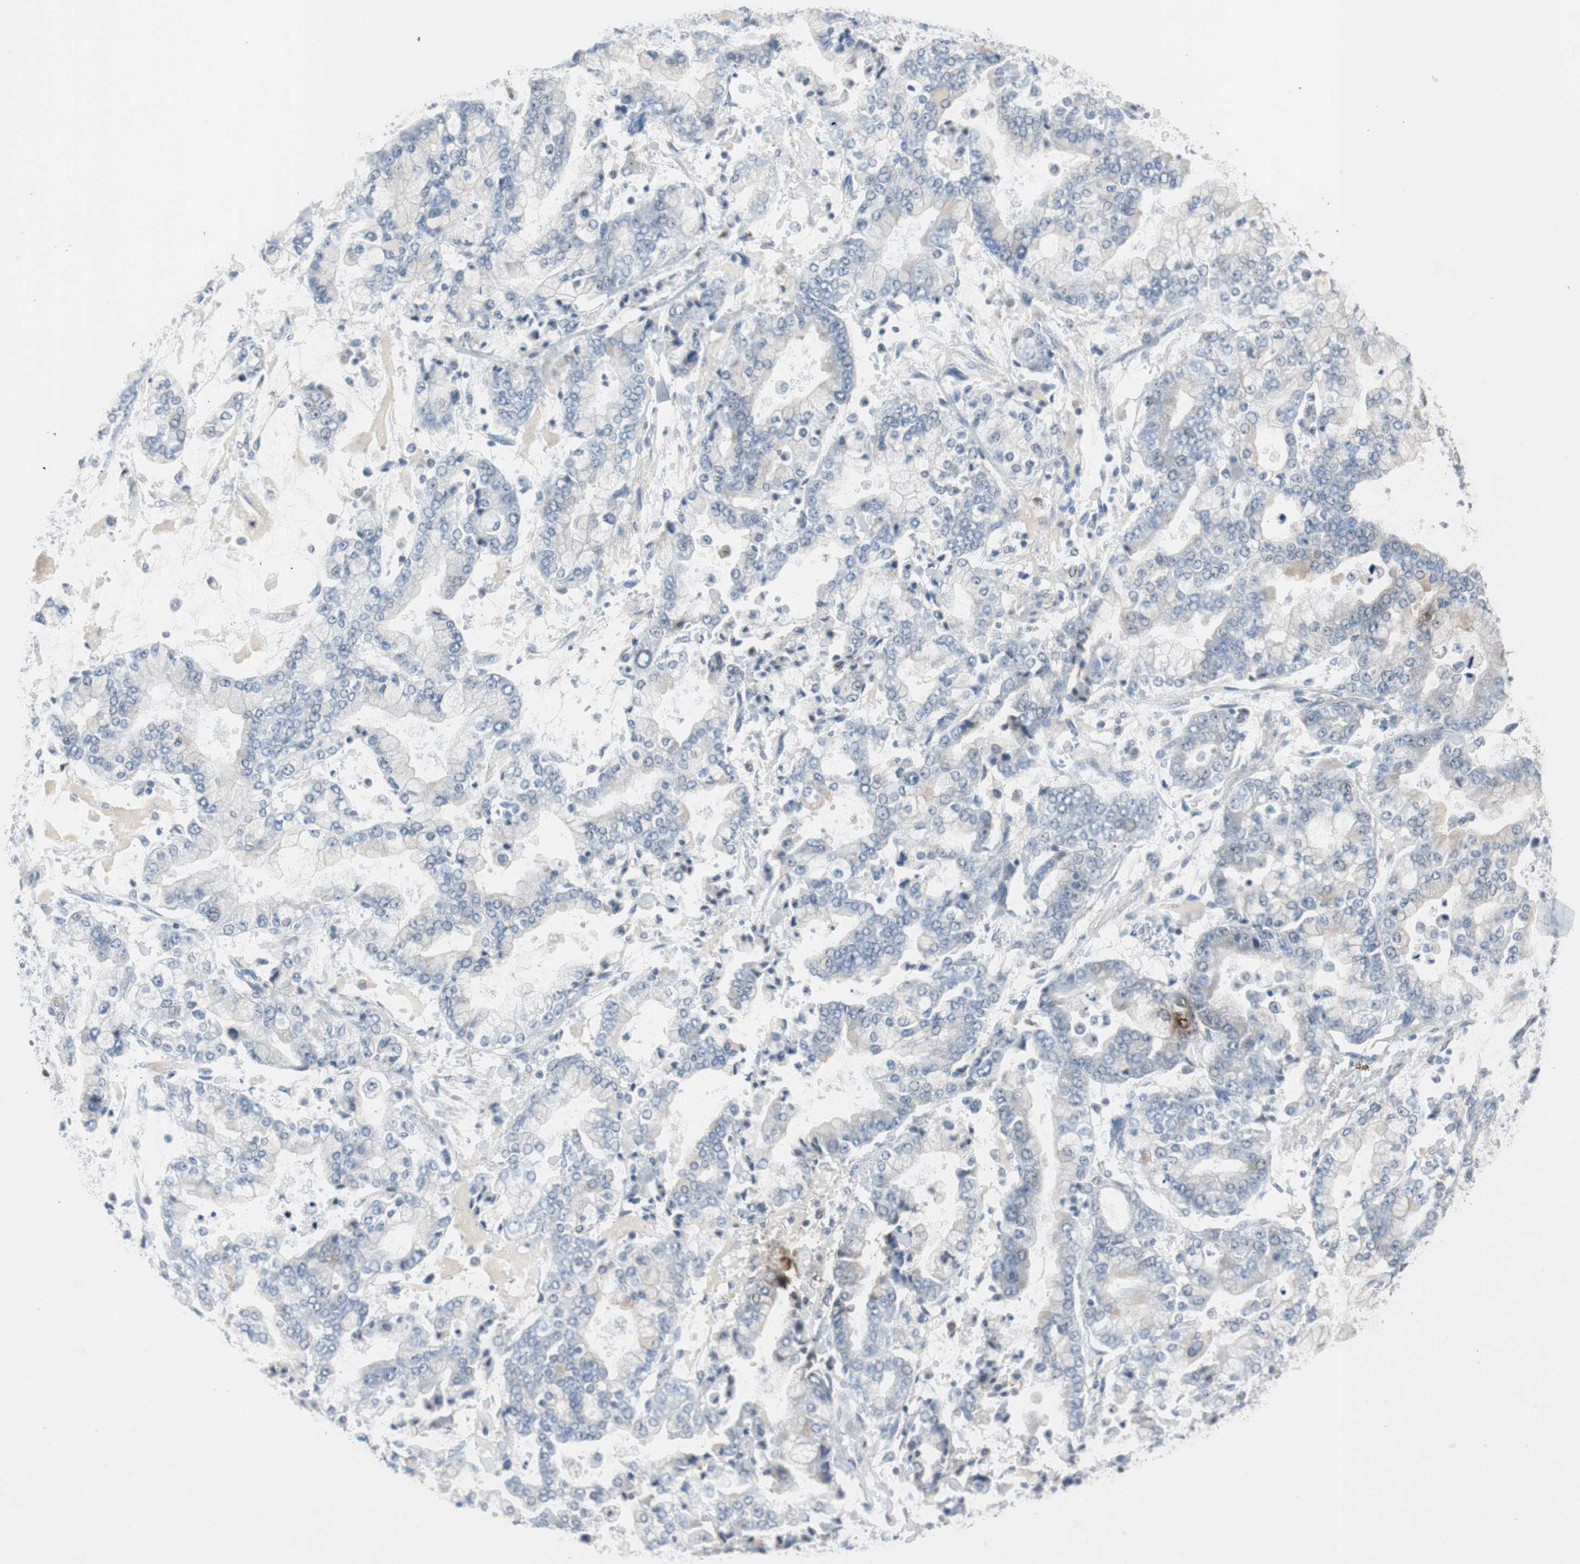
{"staining": {"intensity": "negative", "quantity": "none", "location": "none"}, "tissue": "stomach cancer", "cell_type": "Tumor cells", "image_type": "cancer", "snomed": [{"axis": "morphology", "description": "Adenocarcinoma, NOS"}, {"axis": "topography", "description": "Stomach"}], "caption": "Tumor cells show no significant positivity in stomach cancer (adenocarcinoma). Nuclei are stained in blue.", "gene": "TK1", "patient": {"sex": "male", "age": 76}}